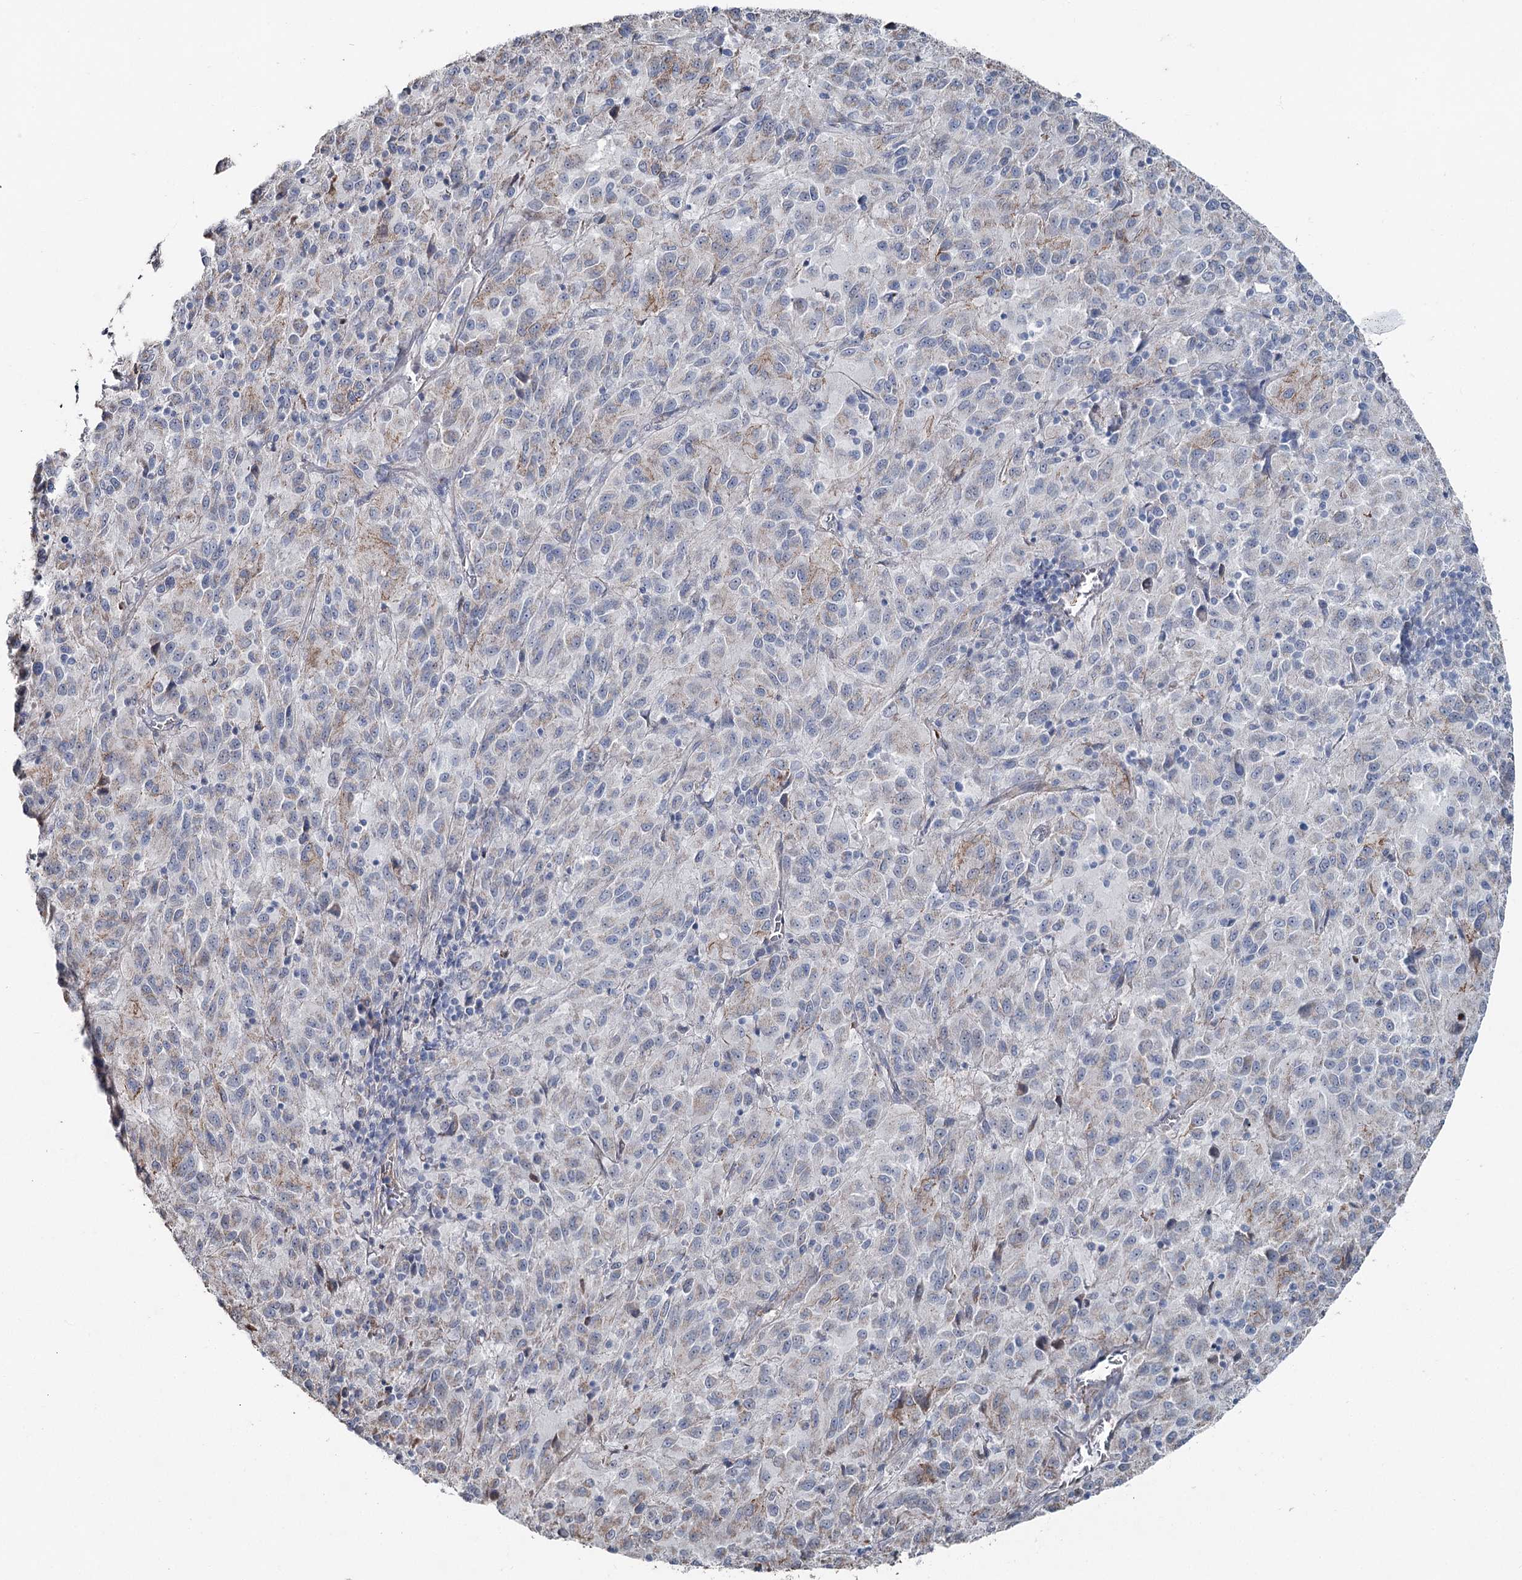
{"staining": {"intensity": "negative", "quantity": "none", "location": "none"}, "tissue": "melanoma", "cell_type": "Tumor cells", "image_type": "cancer", "snomed": [{"axis": "morphology", "description": "Malignant melanoma, Metastatic site"}, {"axis": "topography", "description": "Lung"}], "caption": "Tumor cells show no significant protein expression in malignant melanoma (metastatic site).", "gene": "FAM120B", "patient": {"sex": "male", "age": 64}}